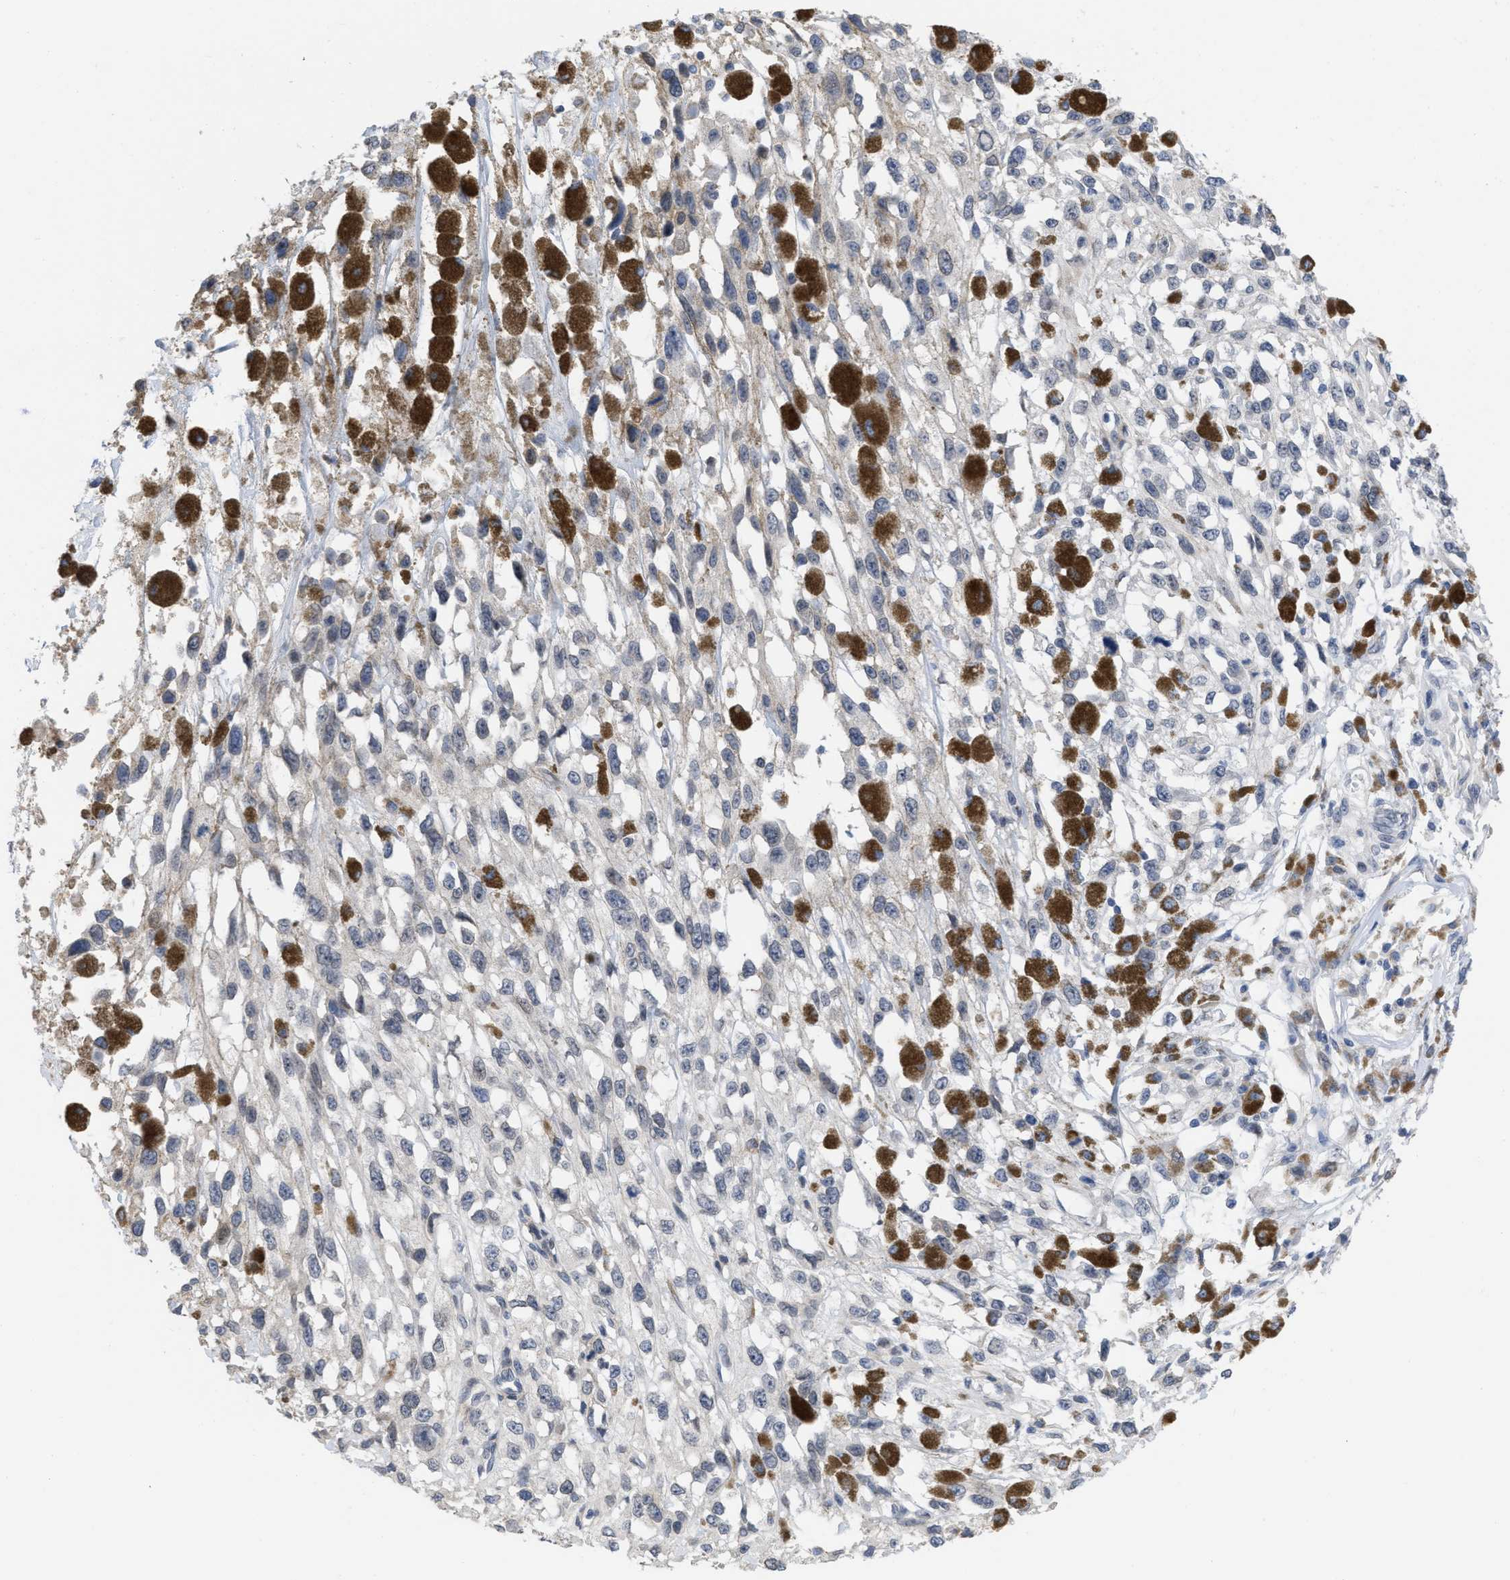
{"staining": {"intensity": "negative", "quantity": "none", "location": "none"}, "tissue": "melanoma", "cell_type": "Tumor cells", "image_type": "cancer", "snomed": [{"axis": "morphology", "description": "Malignant melanoma, Metastatic site"}, {"axis": "topography", "description": "Lymph node"}], "caption": "Tumor cells show no significant expression in malignant melanoma (metastatic site).", "gene": "ACKR1", "patient": {"sex": "male", "age": 59}}